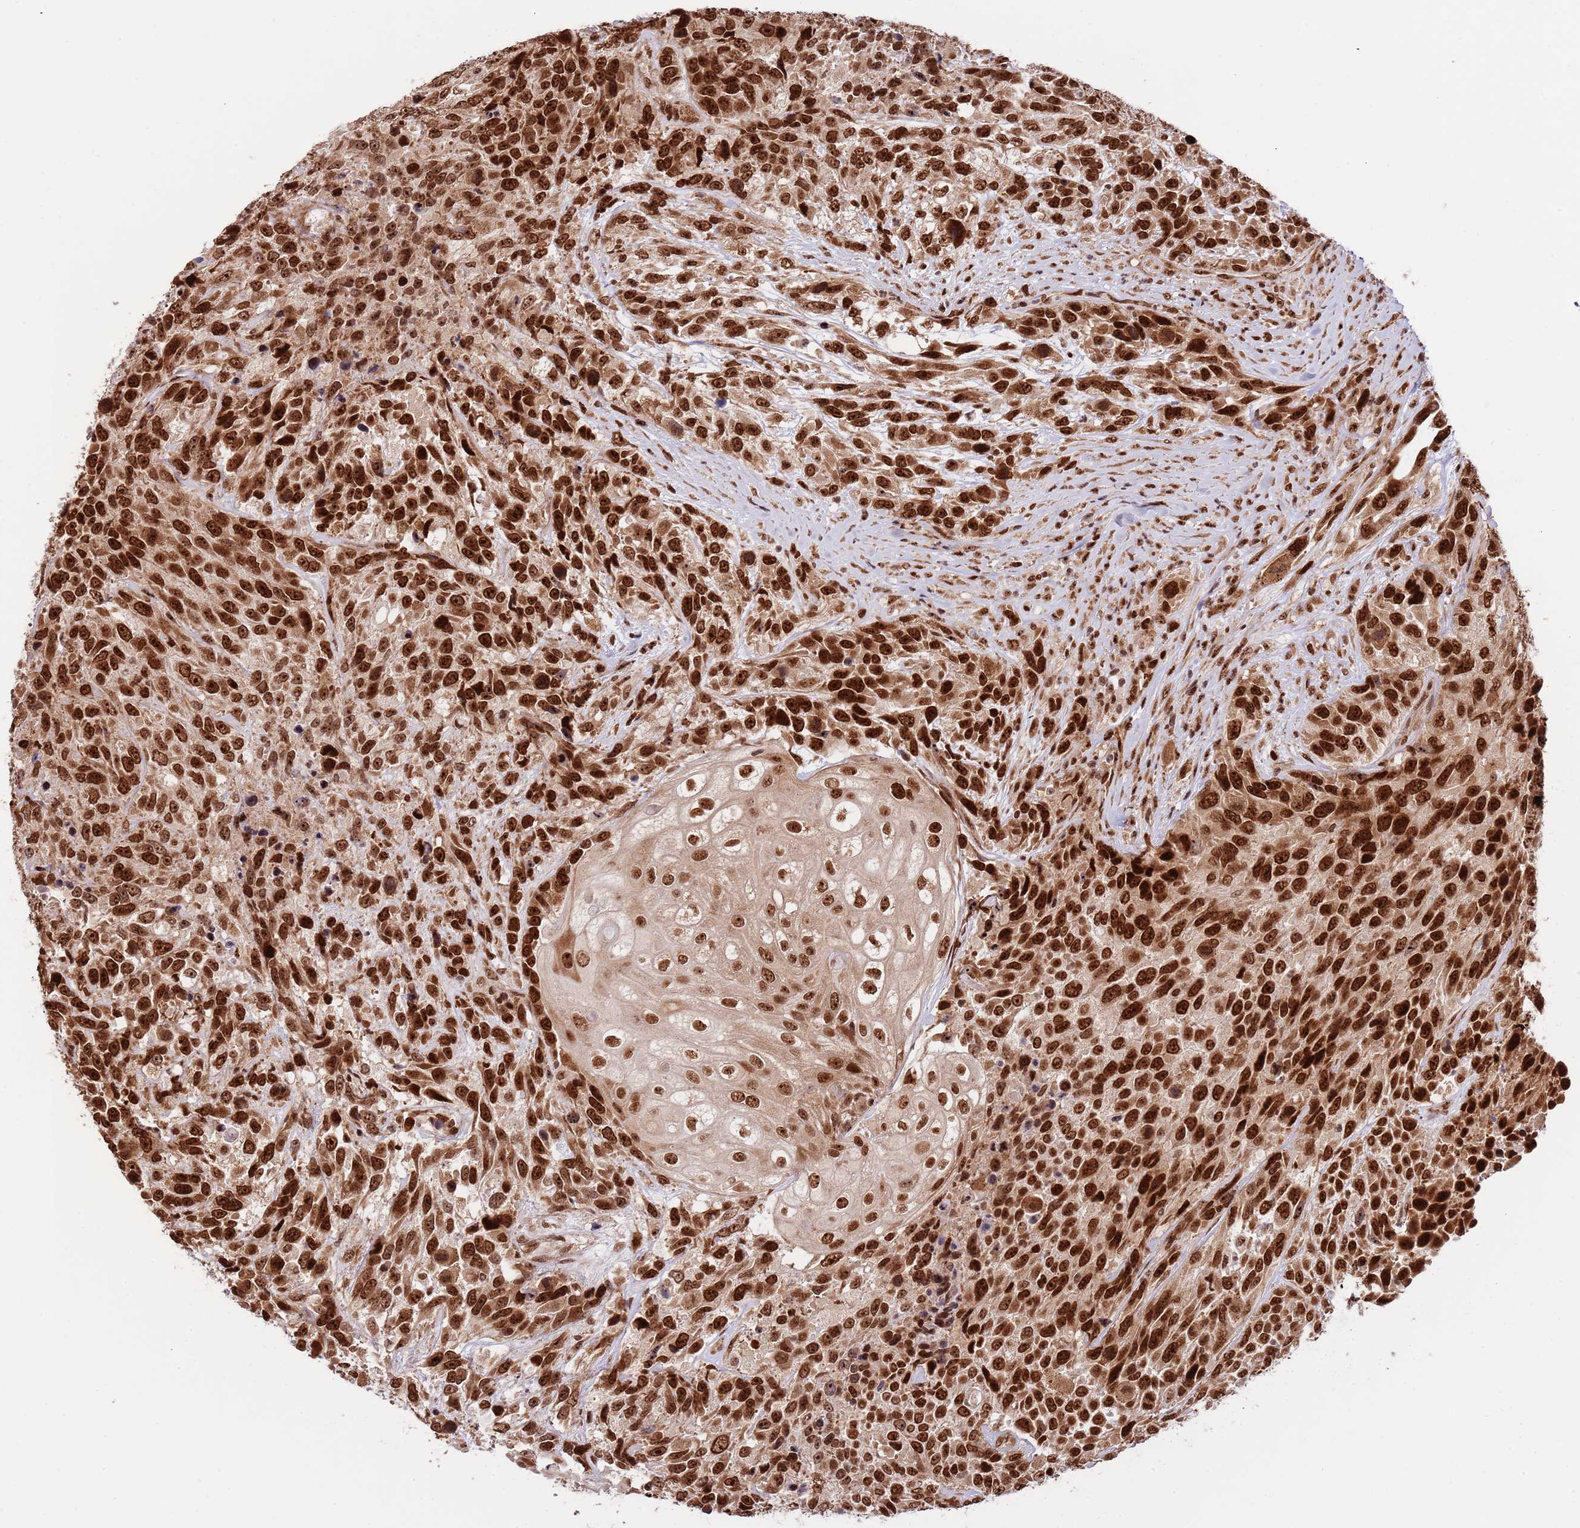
{"staining": {"intensity": "strong", "quantity": ">75%", "location": "nuclear"}, "tissue": "urothelial cancer", "cell_type": "Tumor cells", "image_type": "cancer", "snomed": [{"axis": "morphology", "description": "Urothelial carcinoma, High grade"}, {"axis": "topography", "description": "Urinary bladder"}], "caption": "The photomicrograph exhibits a brown stain indicating the presence of a protein in the nuclear of tumor cells in urothelial cancer.", "gene": "RIF1", "patient": {"sex": "female", "age": 70}}